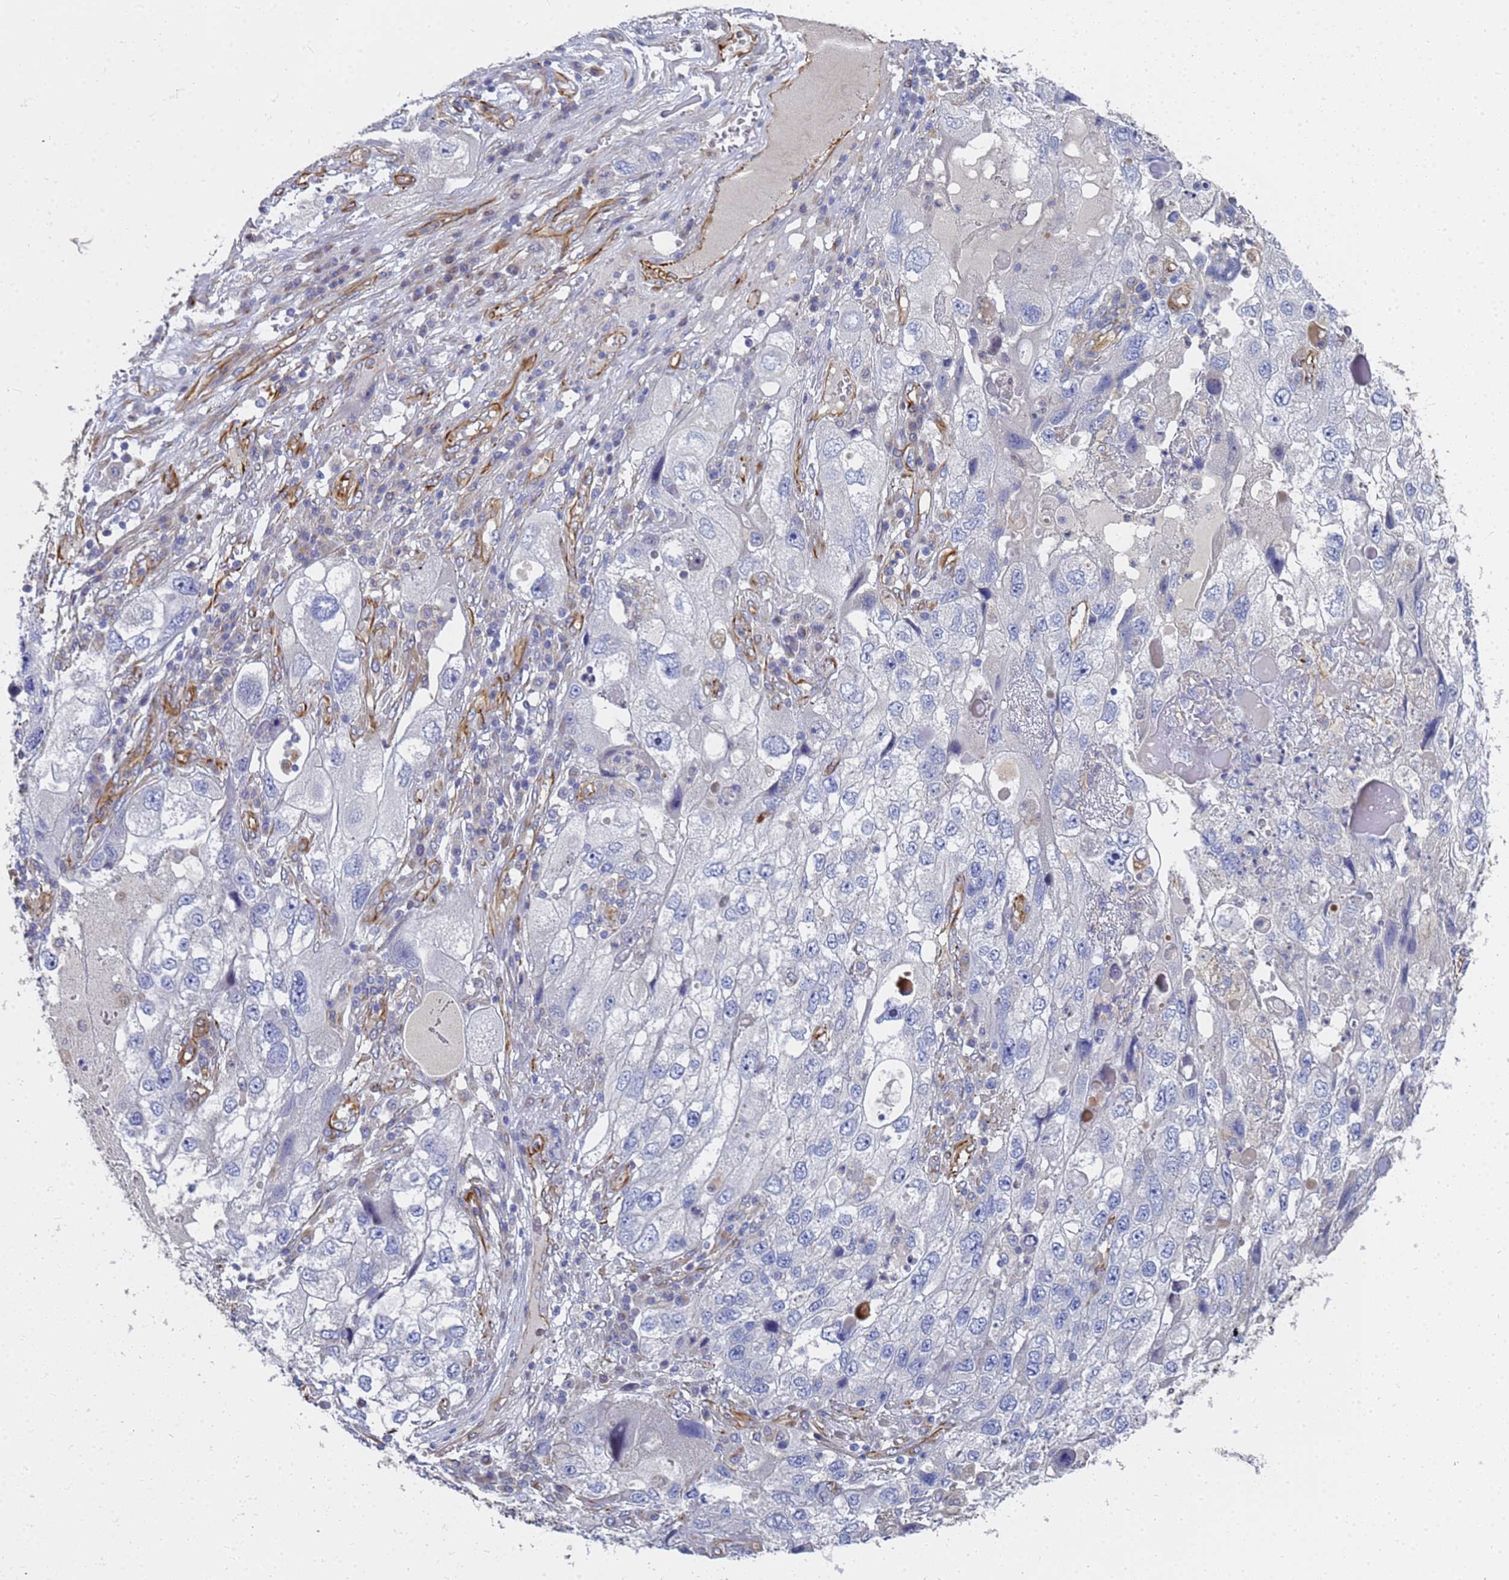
{"staining": {"intensity": "negative", "quantity": "none", "location": "none"}, "tissue": "endometrial cancer", "cell_type": "Tumor cells", "image_type": "cancer", "snomed": [{"axis": "morphology", "description": "Adenocarcinoma, NOS"}, {"axis": "topography", "description": "Endometrium"}], "caption": "A high-resolution micrograph shows immunohistochemistry staining of adenocarcinoma (endometrial), which displays no significant staining in tumor cells.", "gene": "SYT13", "patient": {"sex": "female", "age": 49}}